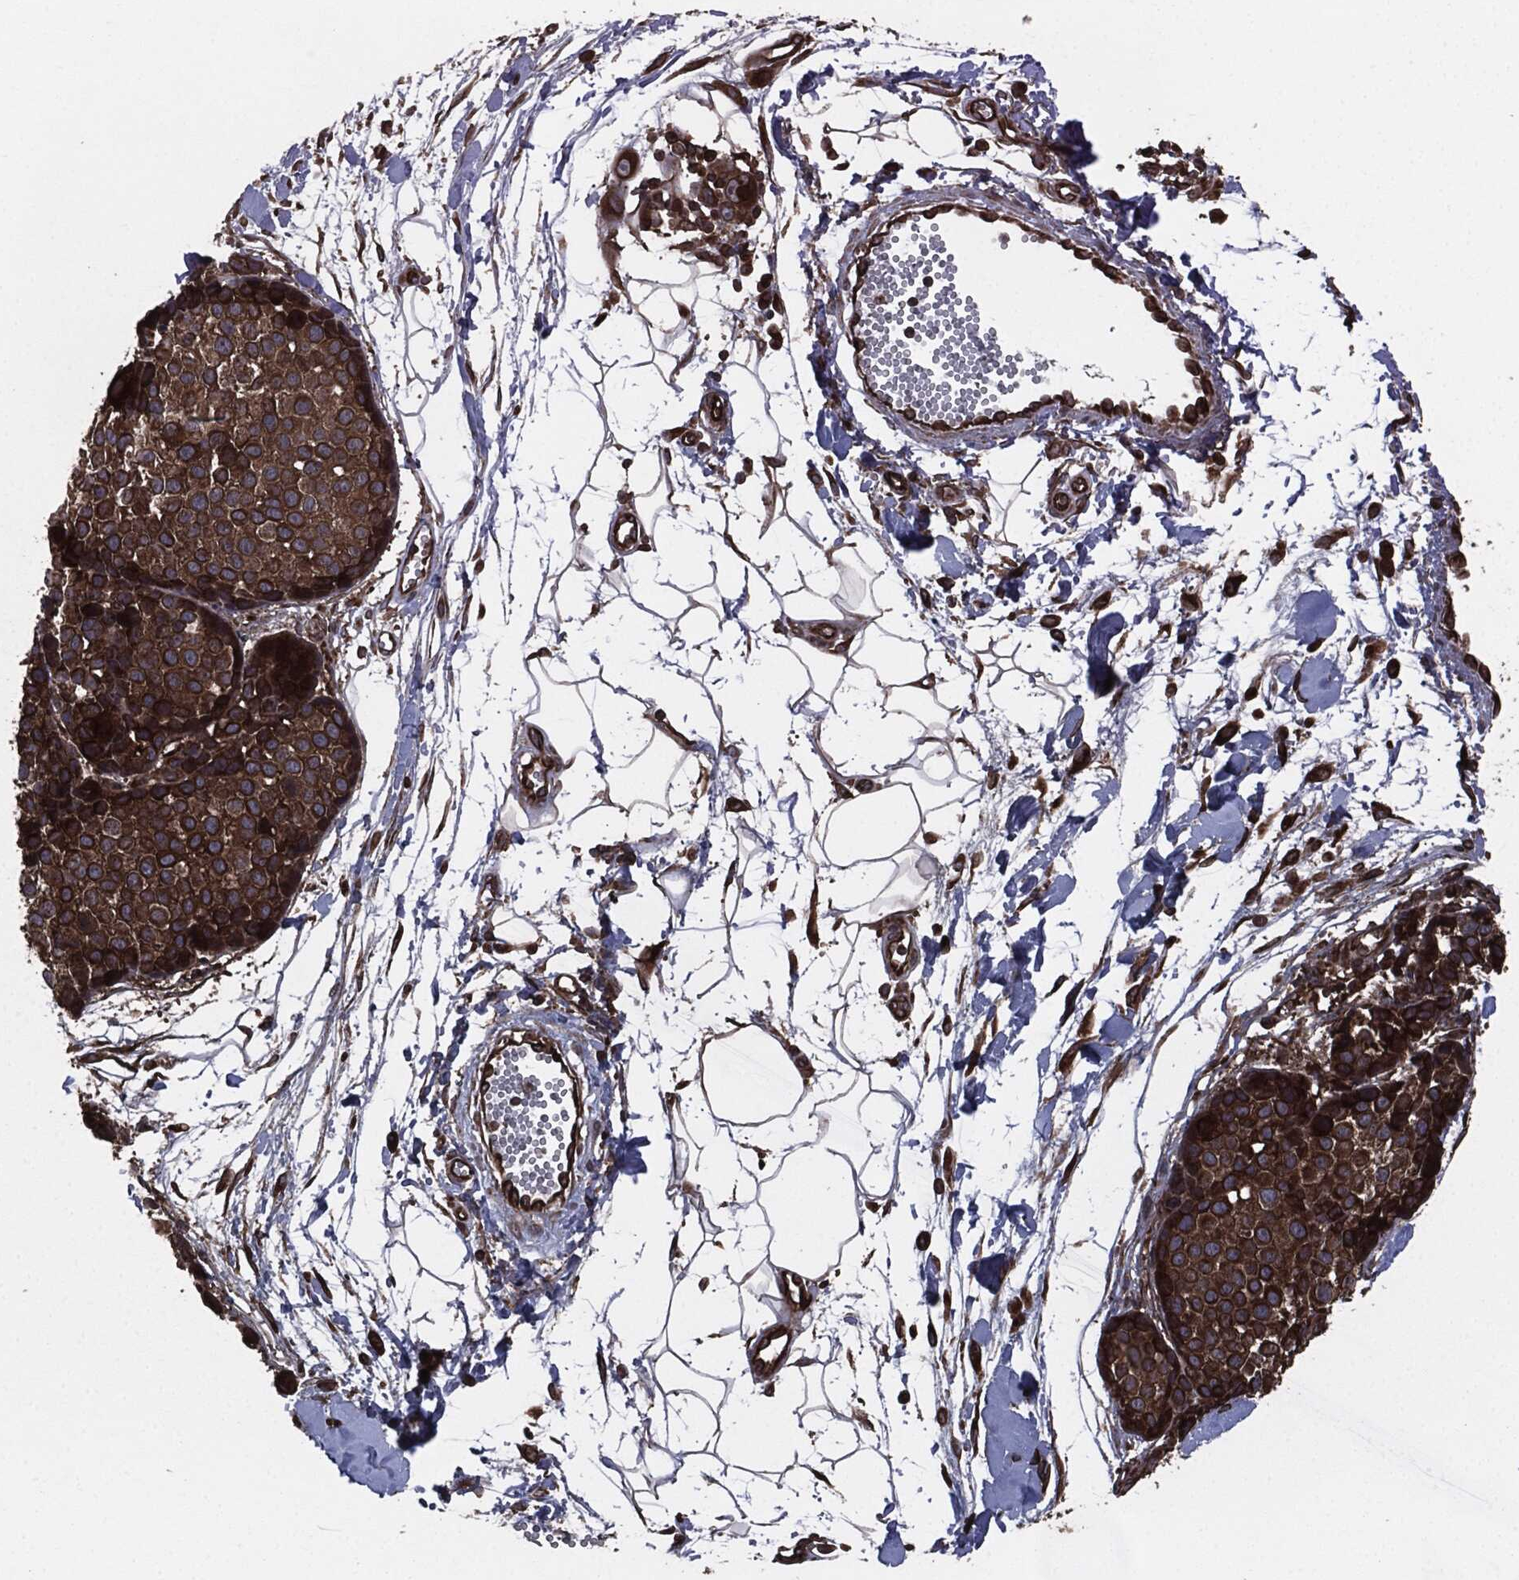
{"staining": {"intensity": "strong", "quantity": ">75%", "location": "cytoplasmic/membranous"}, "tissue": "melanoma", "cell_type": "Tumor cells", "image_type": "cancer", "snomed": [{"axis": "morphology", "description": "Malignant melanoma, NOS"}, {"axis": "topography", "description": "Skin"}], "caption": "A histopathology image of malignant melanoma stained for a protein shows strong cytoplasmic/membranous brown staining in tumor cells. Nuclei are stained in blue.", "gene": "RAP1GDS1", "patient": {"sex": "female", "age": 86}}